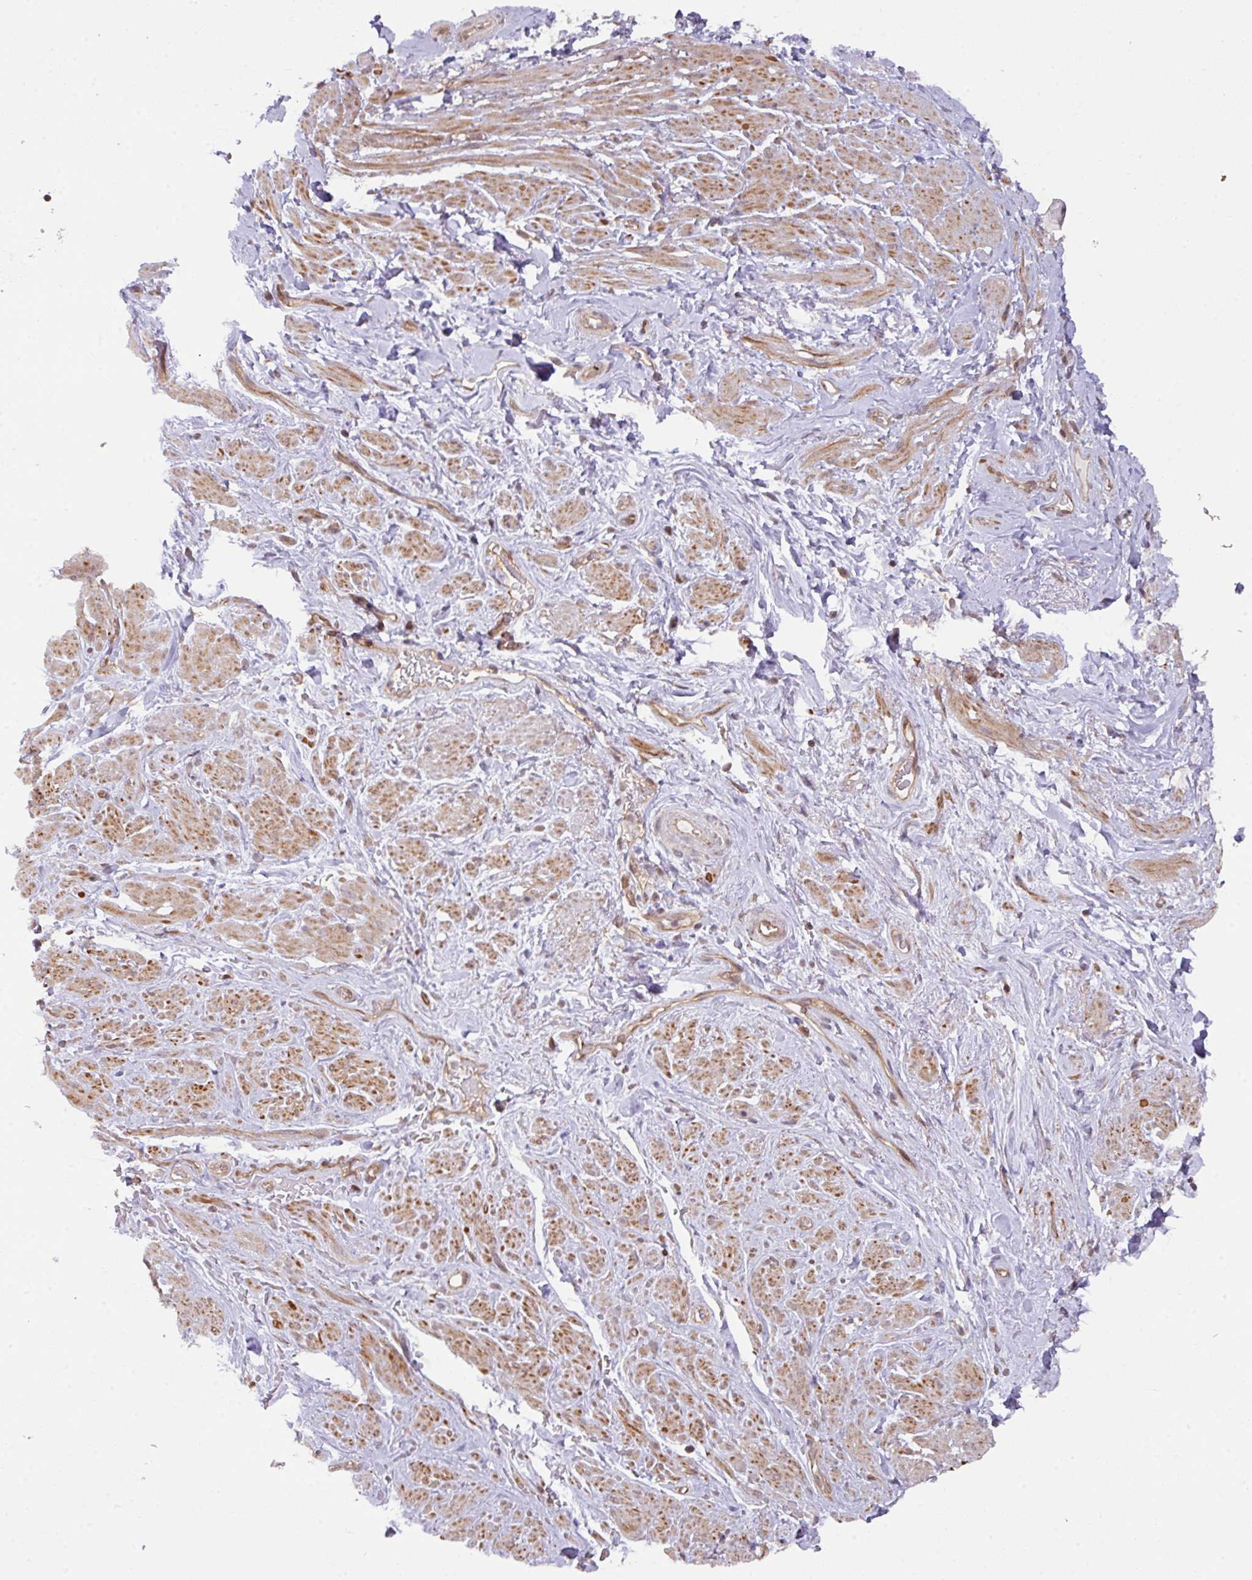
{"staining": {"intensity": "moderate", "quantity": "25%-75%", "location": "cytoplasmic/membranous"}, "tissue": "smooth muscle", "cell_type": "Smooth muscle cells", "image_type": "normal", "snomed": [{"axis": "morphology", "description": "Normal tissue, NOS"}, {"axis": "topography", "description": "Smooth muscle"}, {"axis": "topography", "description": "Peripheral nerve tissue"}], "caption": "Moderate cytoplasmic/membranous positivity for a protein is present in approximately 25%-75% of smooth muscle cells of unremarkable smooth muscle using IHC.", "gene": "CYFIP2", "patient": {"sex": "male", "age": 69}}